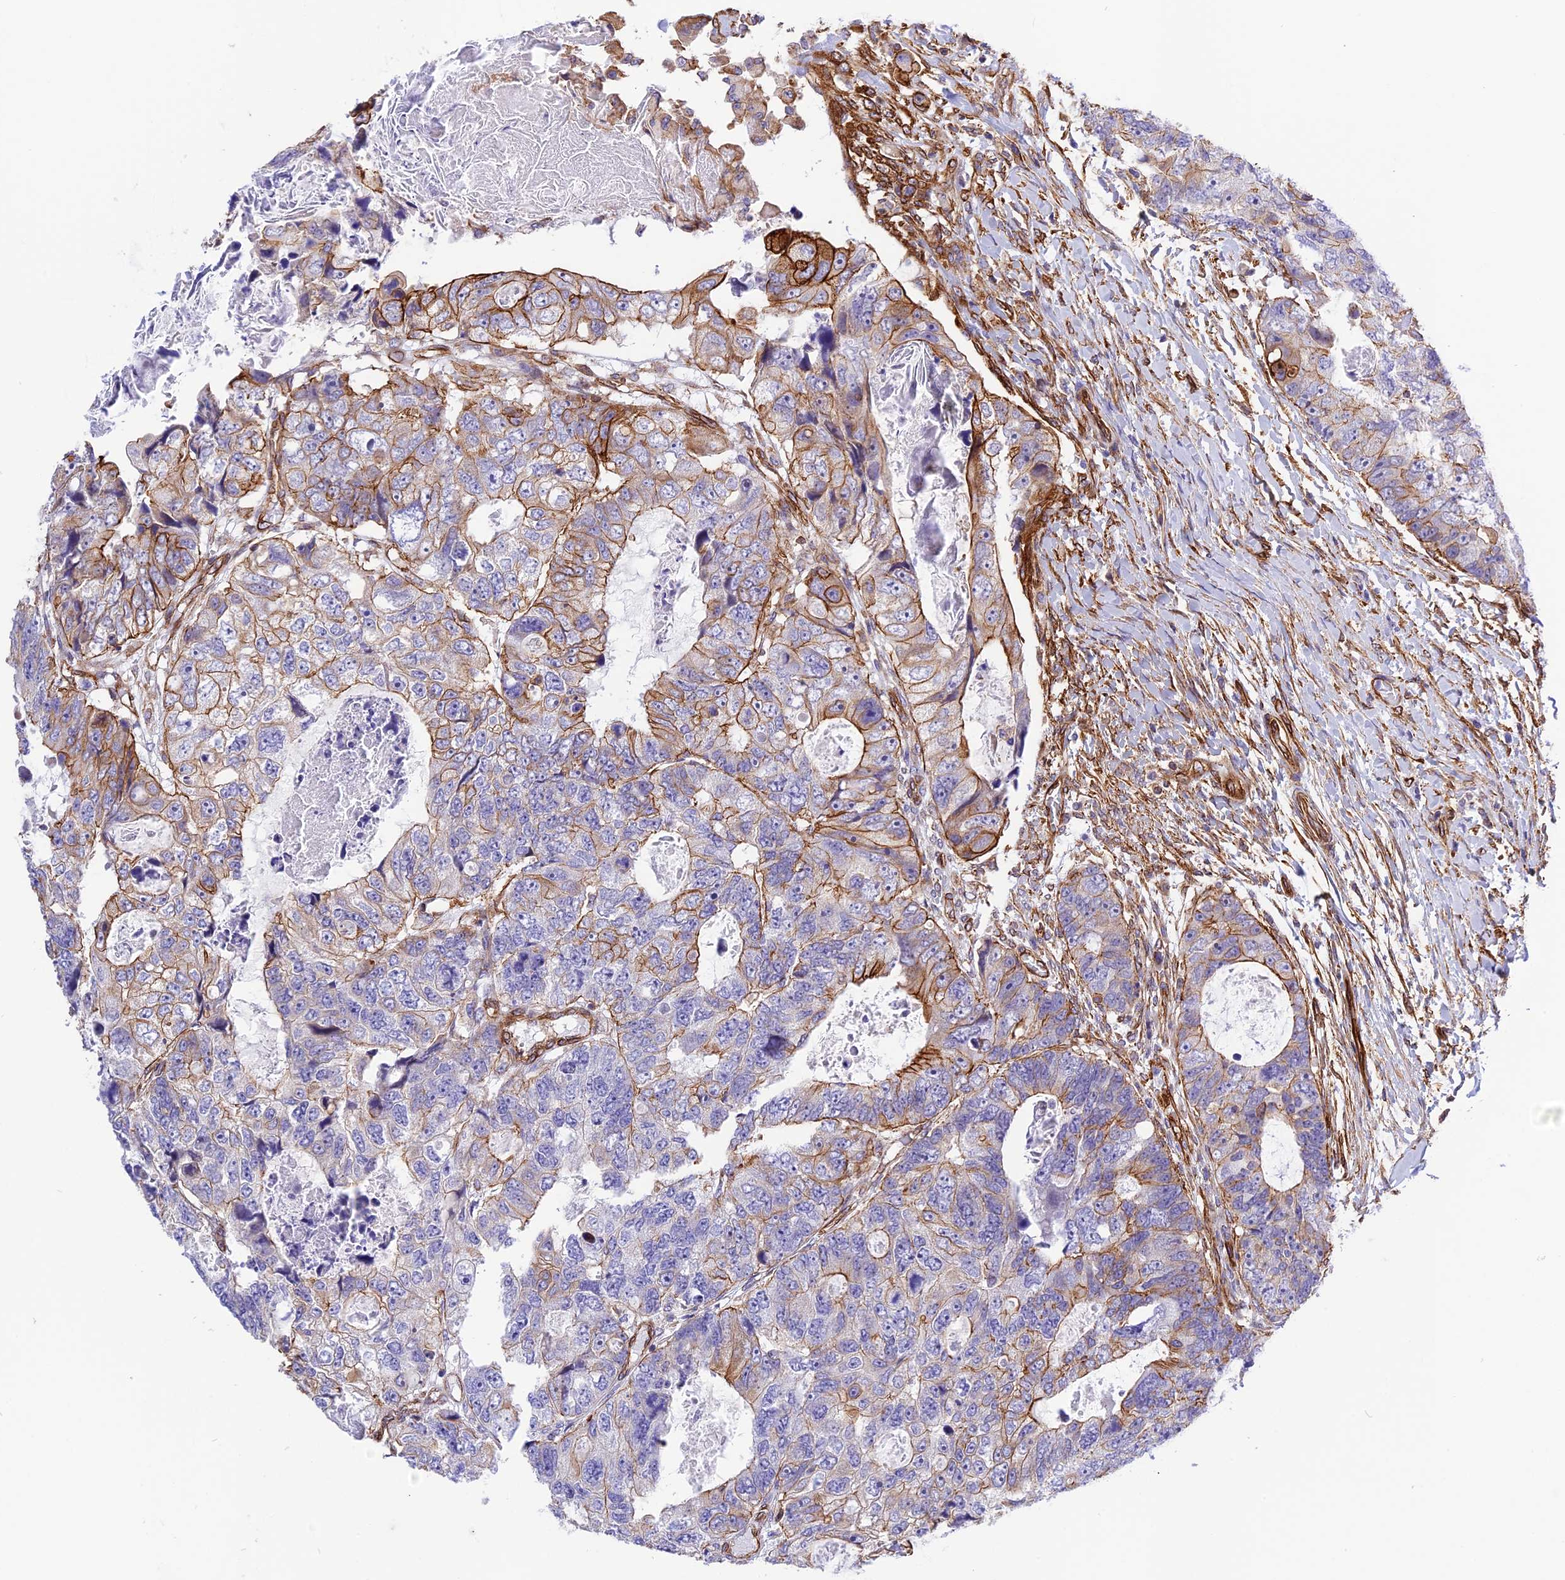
{"staining": {"intensity": "strong", "quantity": "25%-75%", "location": "cytoplasmic/membranous"}, "tissue": "colorectal cancer", "cell_type": "Tumor cells", "image_type": "cancer", "snomed": [{"axis": "morphology", "description": "Adenocarcinoma, NOS"}, {"axis": "topography", "description": "Rectum"}], "caption": "Immunohistochemistry micrograph of neoplastic tissue: human colorectal cancer (adenocarcinoma) stained using IHC exhibits high levels of strong protein expression localized specifically in the cytoplasmic/membranous of tumor cells, appearing as a cytoplasmic/membranous brown color.", "gene": "R3HDM4", "patient": {"sex": "male", "age": 59}}